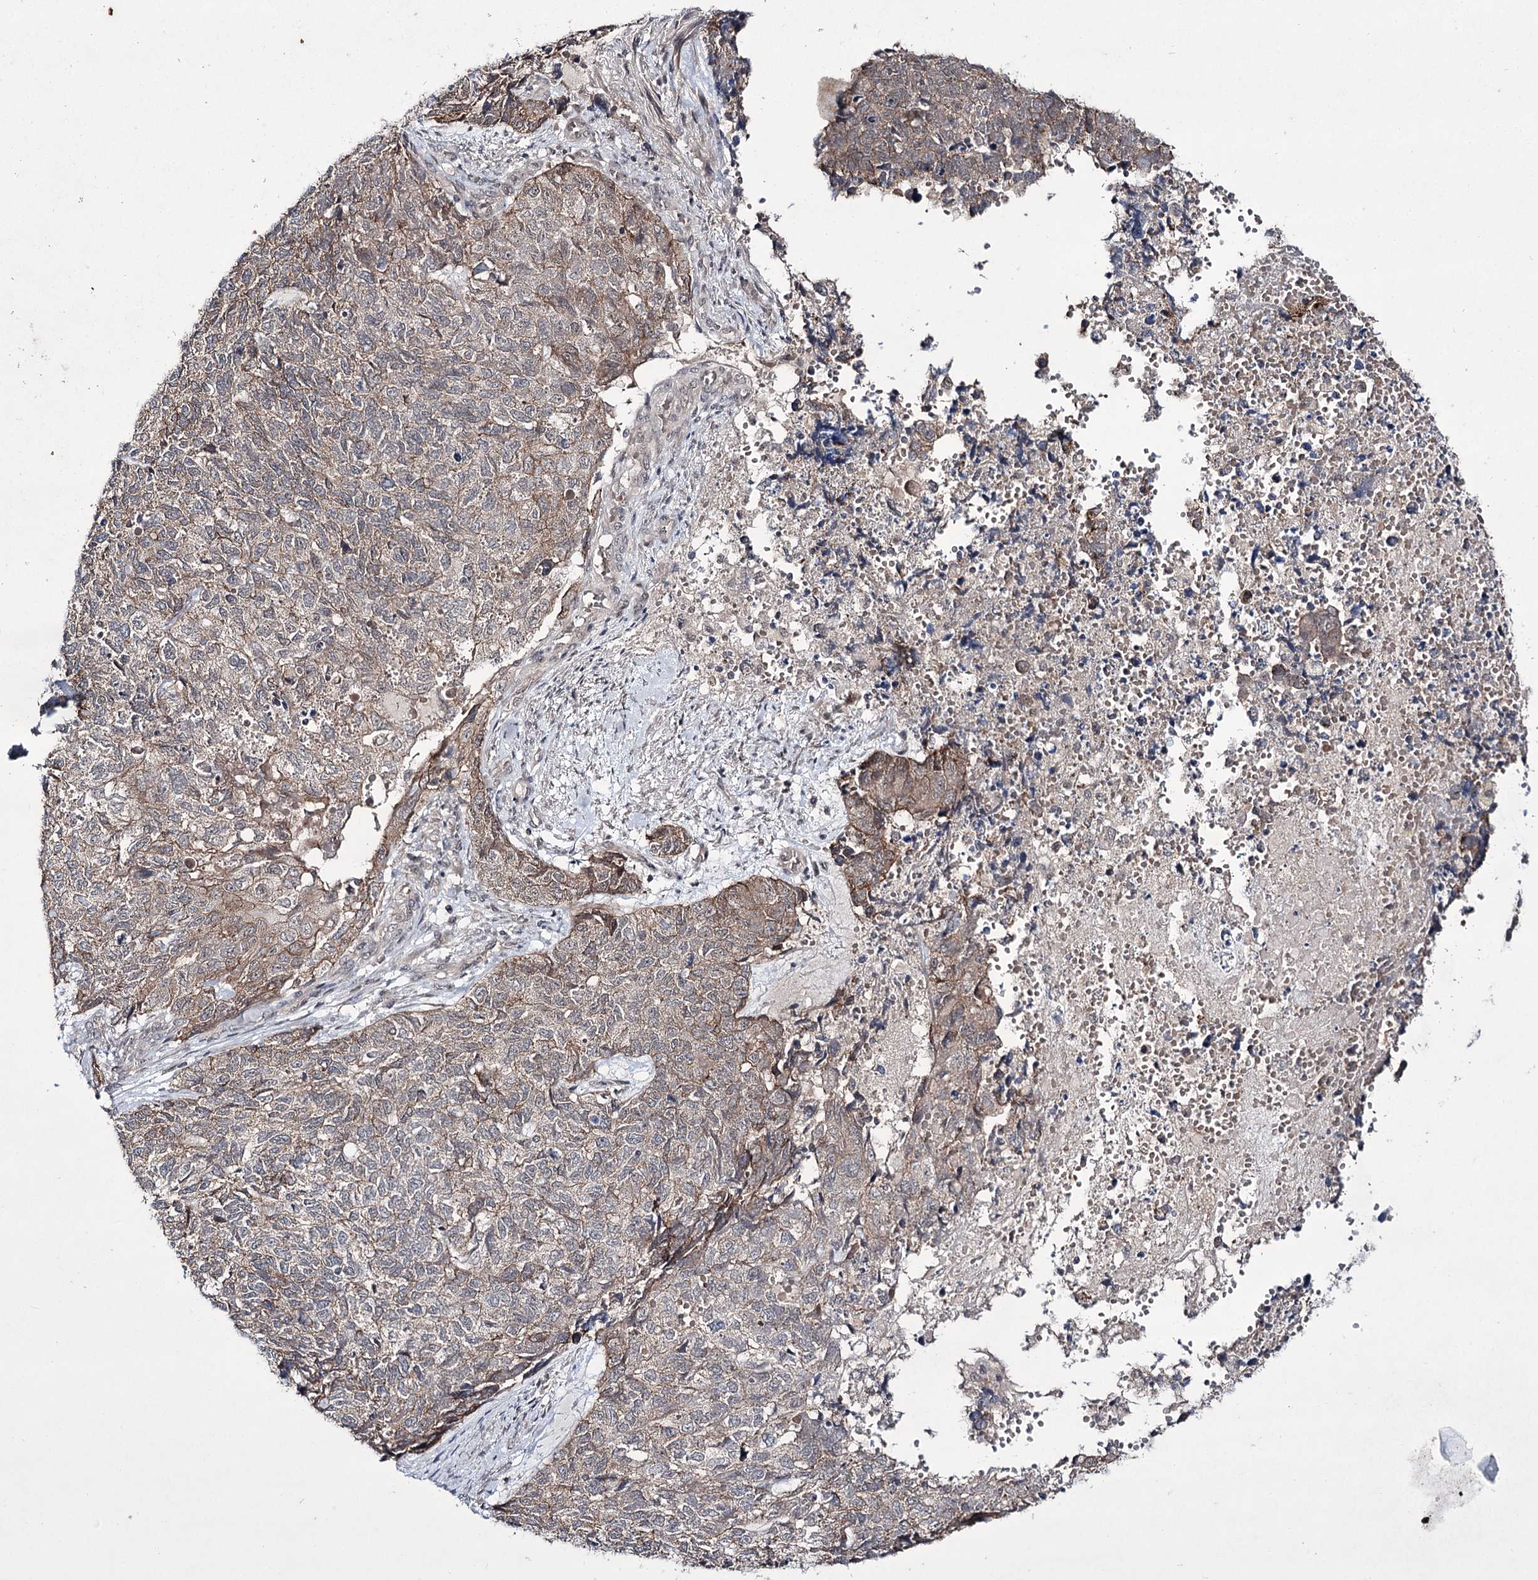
{"staining": {"intensity": "weak", "quantity": "25%-75%", "location": "cytoplasmic/membranous"}, "tissue": "cervical cancer", "cell_type": "Tumor cells", "image_type": "cancer", "snomed": [{"axis": "morphology", "description": "Squamous cell carcinoma, NOS"}, {"axis": "topography", "description": "Cervix"}], "caption": "DAB (3,3'-diaminobenzidine) immunohistochemical staining of human cervical squamous cell carcinoma displays weak cytoplasmic/membranous protein positivity in approximately 25%-75% of tumor cells. Ihc stains the protein of interest in brown and the nuclei are stained blue.", "gene": "HOXC11", "patient": {"sex": "female", "age": 63}}